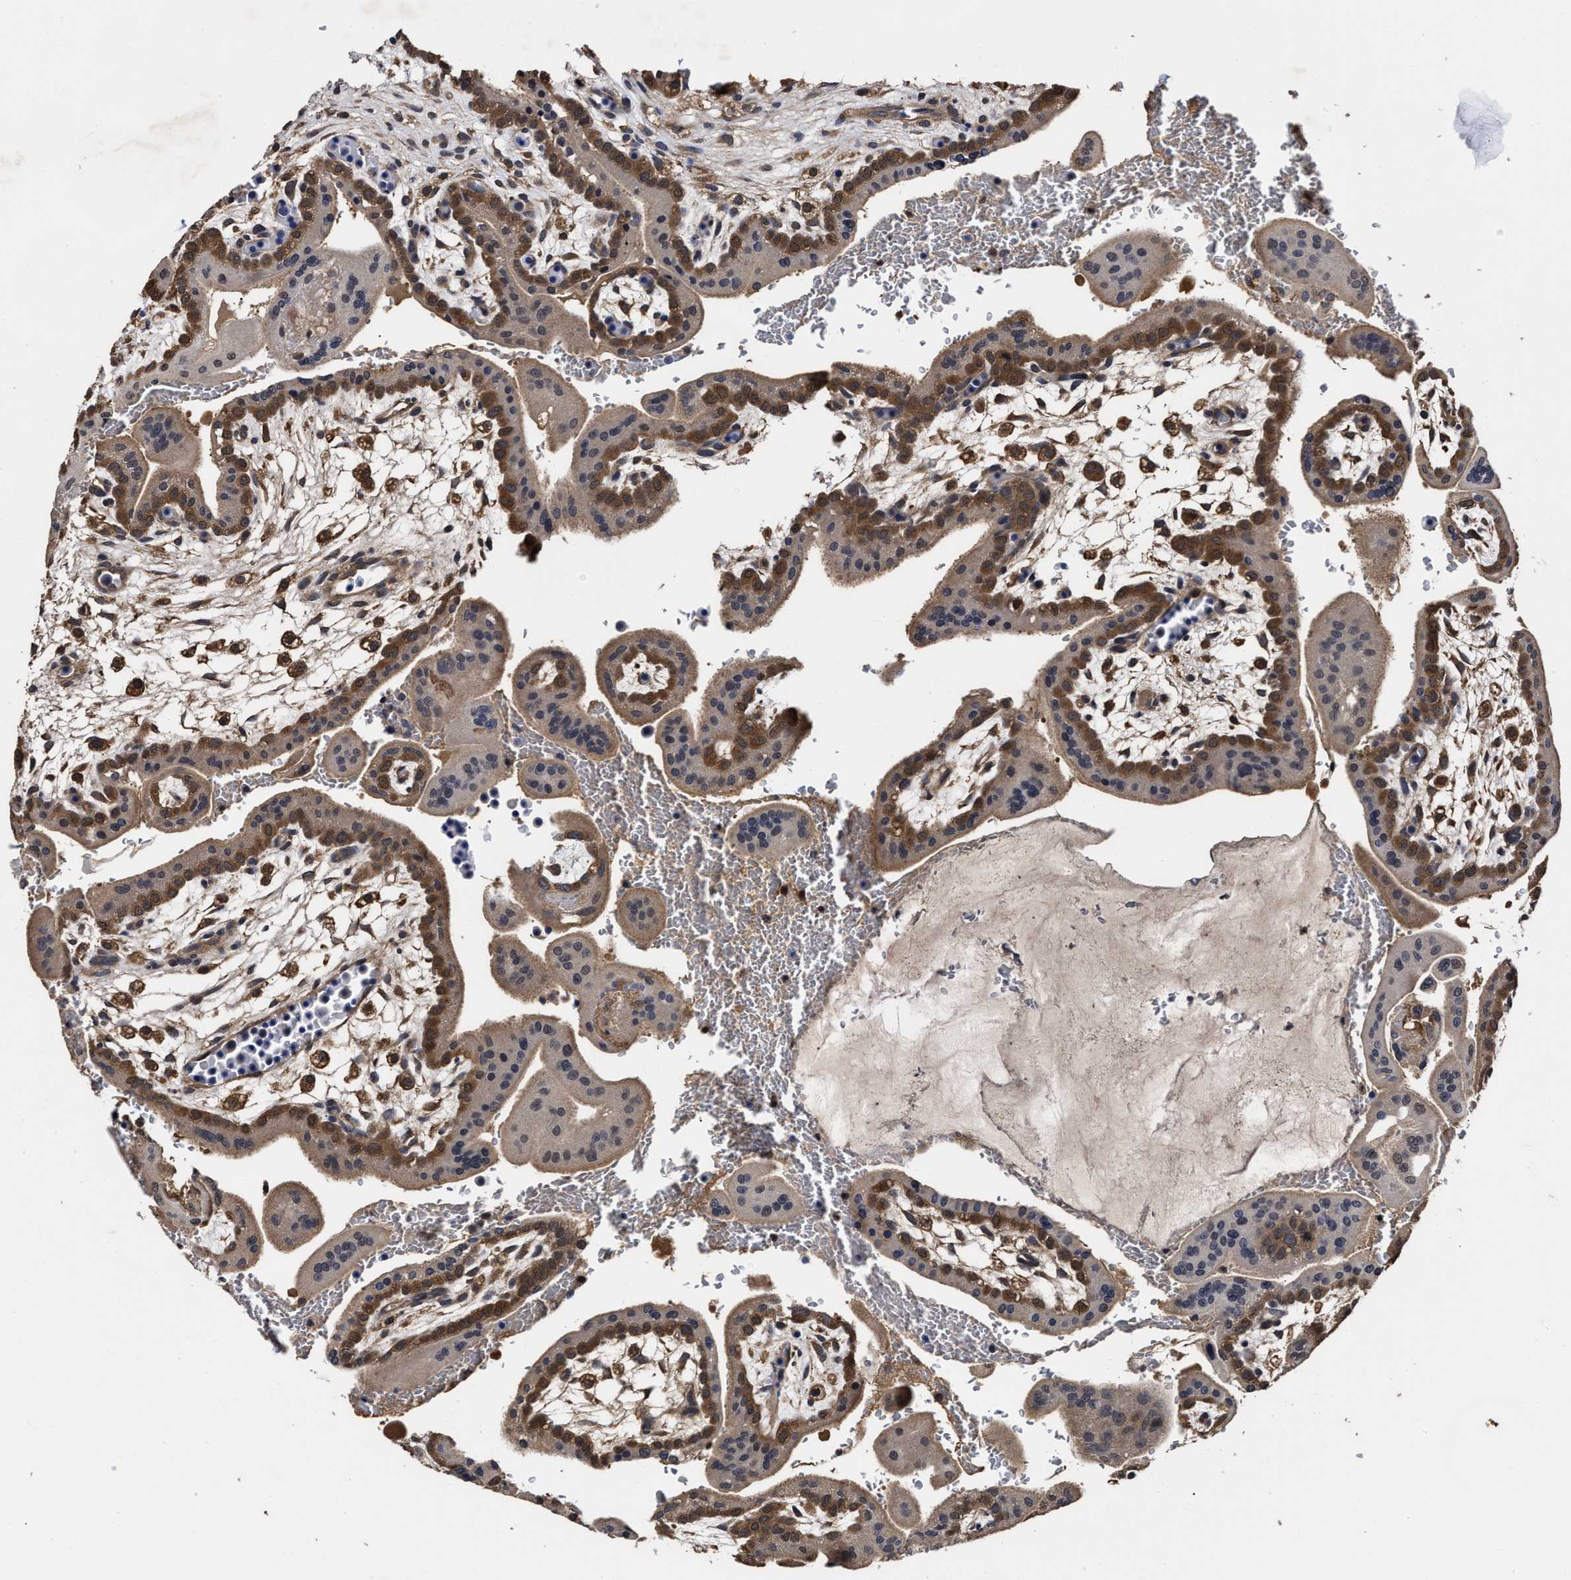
{"staining": {"intensity": "negative", "quantity": "none", "location": "none"}, "tissue": "placenta", "cell_type": "Decidual cells", "image_type": "normal", "snomed": [{"axis": "morphology", "description": "Normal tissue, NOS"}, {"axis": "topography", "description": "Placenta"}], "caption": "There is no significant staining in decidual cells of placenta. Brightfield microscopy of immunohistochemistry stained with DAB (3,3'-diaminobenzidine) (brown) and hematoxylin (blue), captured at high magnification.", "gene": "SOCS5", "patient": {"sex": "female", "age": 35}}